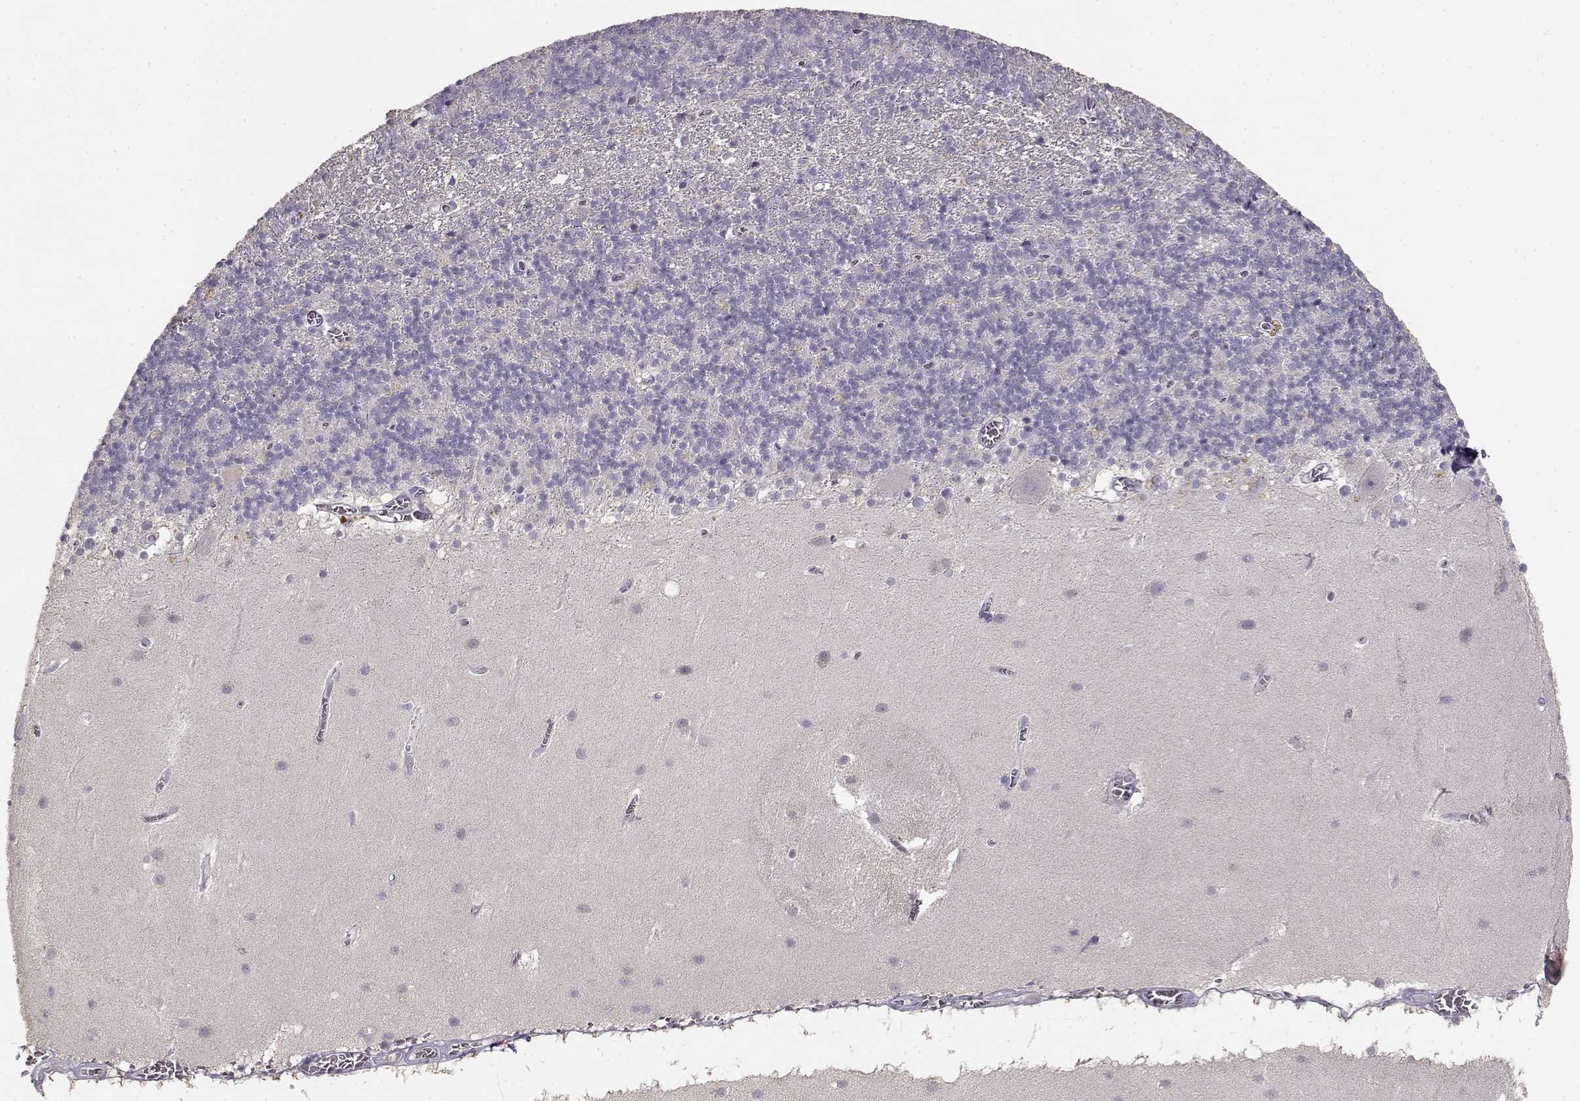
{"staining": {"intensity": "negative", "quantity": "none", "location": "none"}, "tissue": "cerebellum", "cell_type": "Cells in granular layer", "image_type": "normal", "snomed": [{"axis": "morphology", "description": "Normal tissue, NOS"}, {"axis": "topography", "description": "Cerebellum"}], "caption": "Immunohistochemistry (IHC) of unremarkable human cerebellum shows no staining in cells in granular layer. The staining was performed using DAB (3,3'-diaminobenzidine) to visualize the protein expression in brown, while the nuclei were stained in blue with hematoxylin (Magnification: 20x).", "gene": "UROC1", "patient": {"sex": "male", "age": 70}}